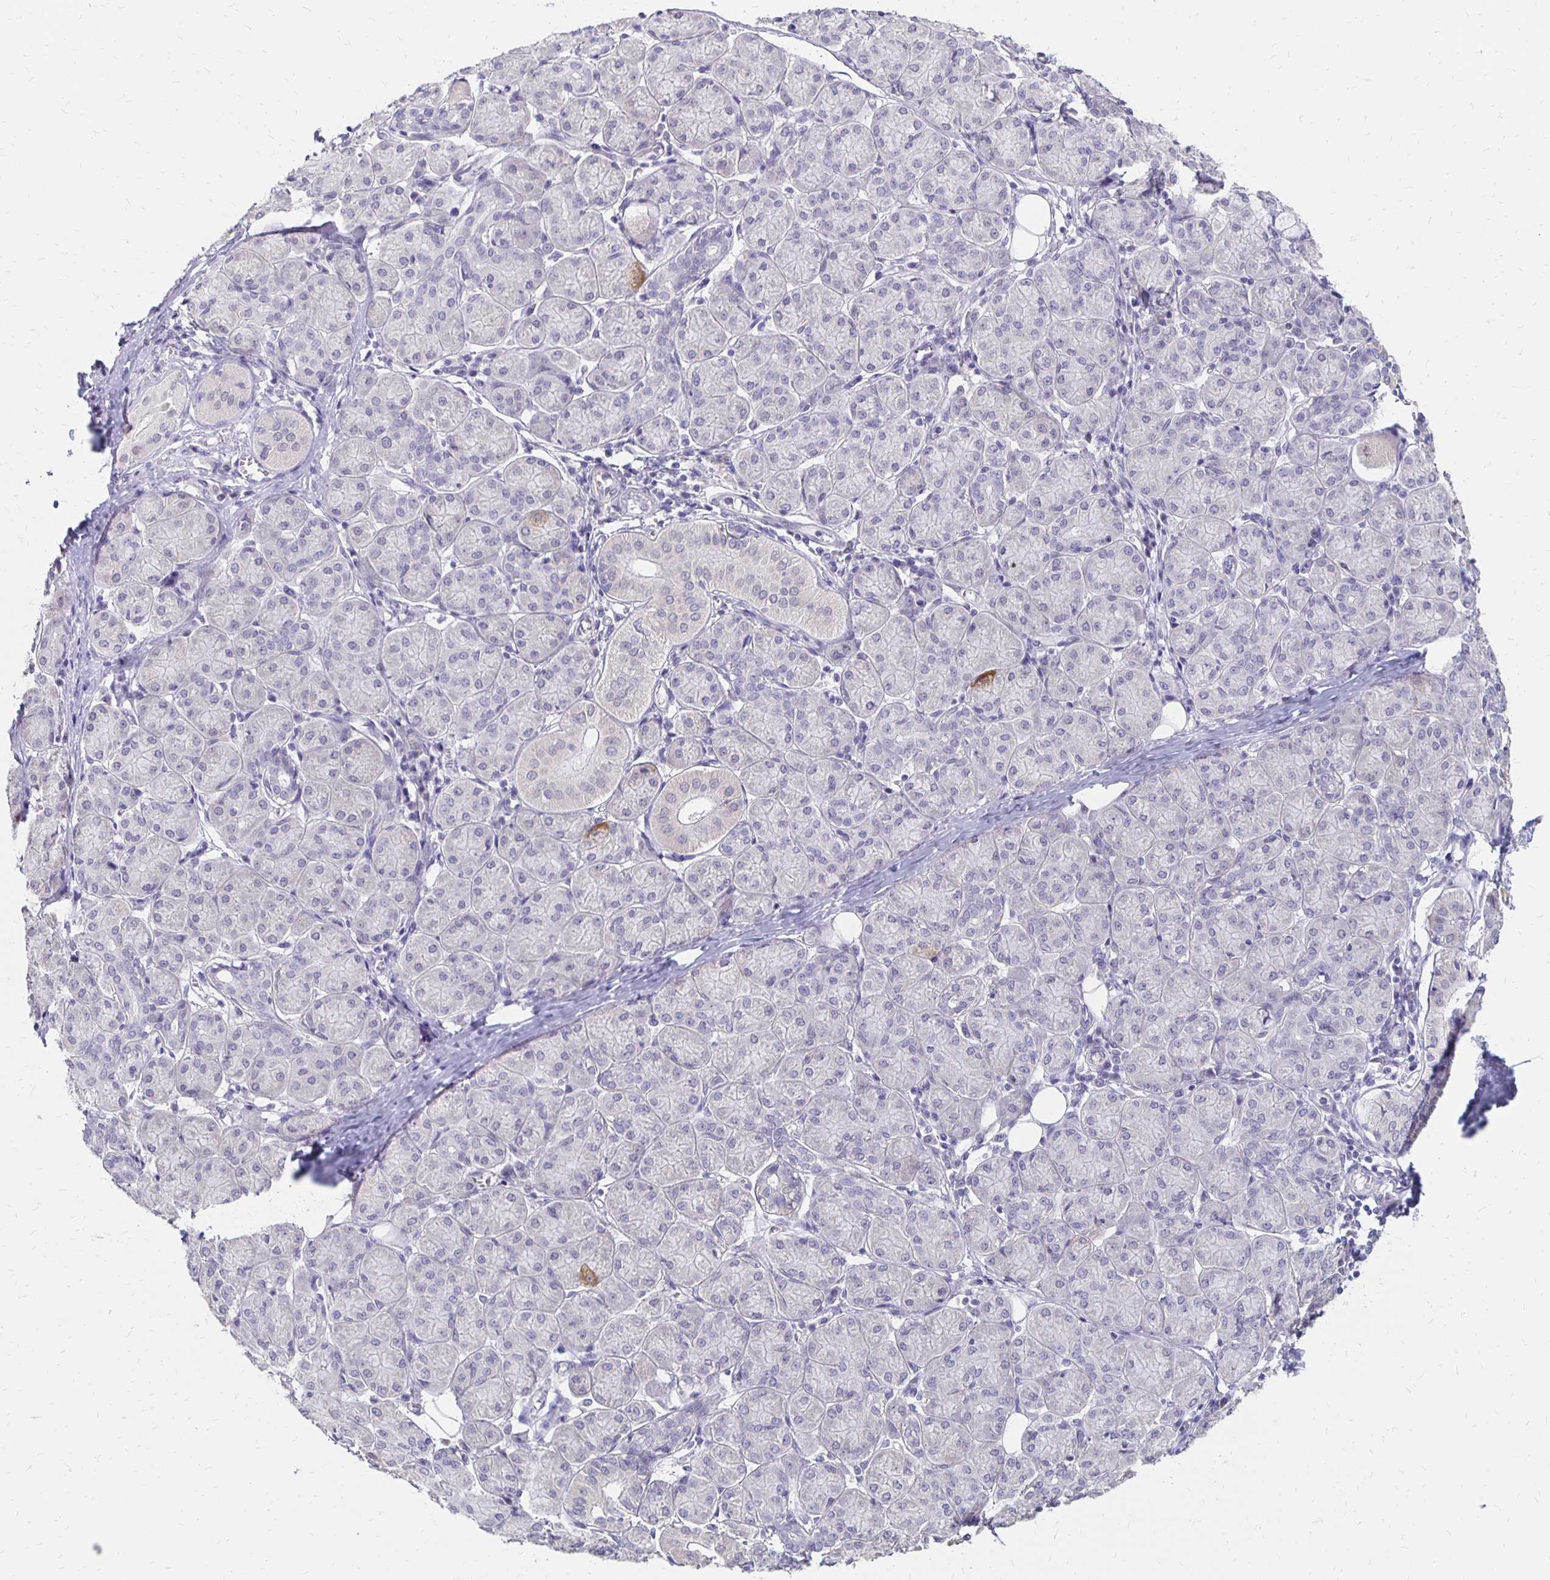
{"staining": {"intensity": "moderate", "quantity": "25%-75%", "location": "cytoplasmic/membranous"}, "tissue": "salivary gland", "cell_type": "Glandular cells", "image_type": "normal", "snomed": [{"axis": "morphology", "description": "Normal tissue, NOS"}, {"axis": "morphology", "description": "Inflammation, NOS"}, {"axis": "topography", "description": "Lymph node"}, {"axis": "topography", "description": "Salivary gland"}], "caption": "IHC histopathology image of normal salivary gland stained for a protein (brown), which reveals medium levels of moderate cytoplasmic/membranous positivity in about 25%-75% of glandular cells.", "gene": "ATOSB", "patient": {"sex": "male", "age": 3}}